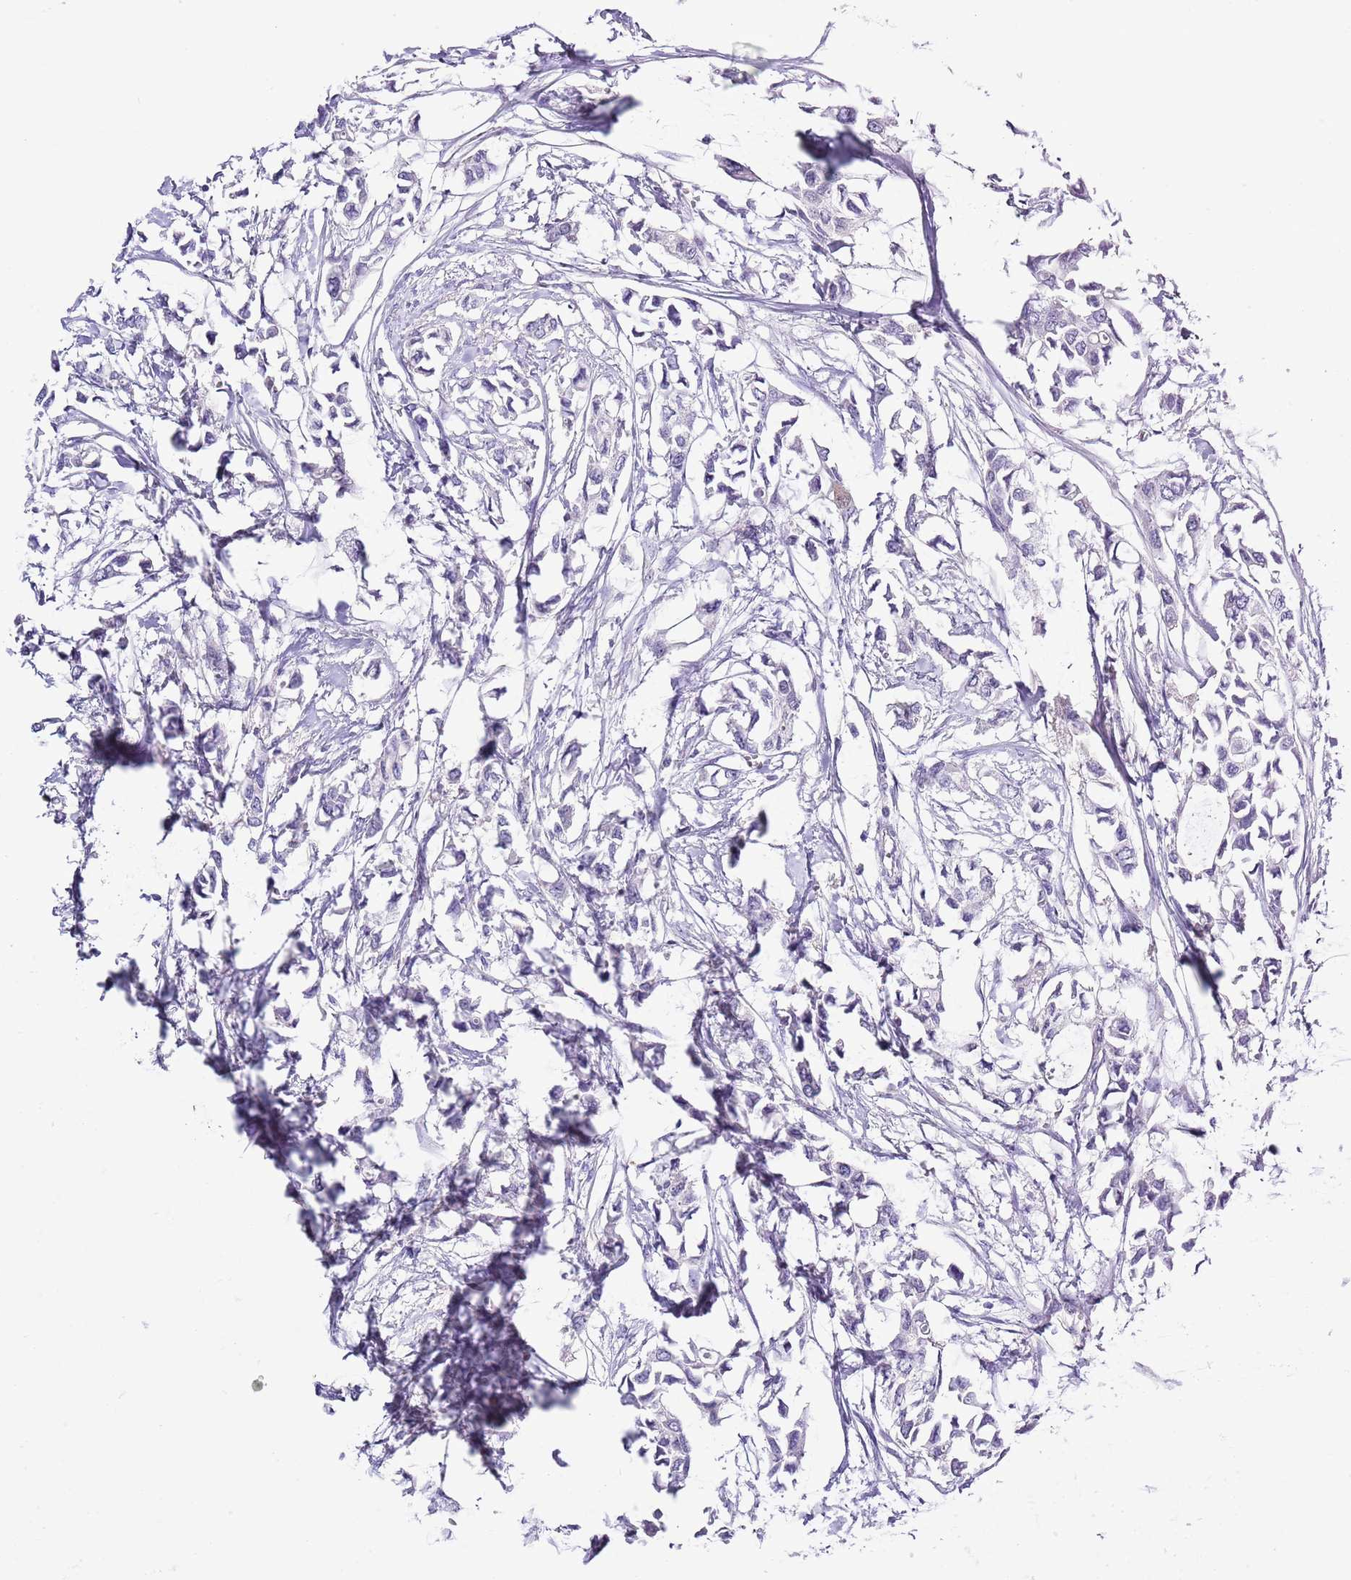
{"staining": {"intensity": "negative", "quantity": "none", "location": "none"}, "tissue": "breast cancer", "cell_type": "Tumor cells", "image_type": "cancer", "snomed": [{"axis": "morphology", "description": "Duct carcinoma"}, {"axis": "topography", "description": "Breast"}], "caption": "This is an immunohistochemistry photomicrograph of breast infiltrating ductal carcinoma. There is no positivity in tumor cells.", "gene": "ZFP2", "patient": {"sex": "female", "age": 41}}